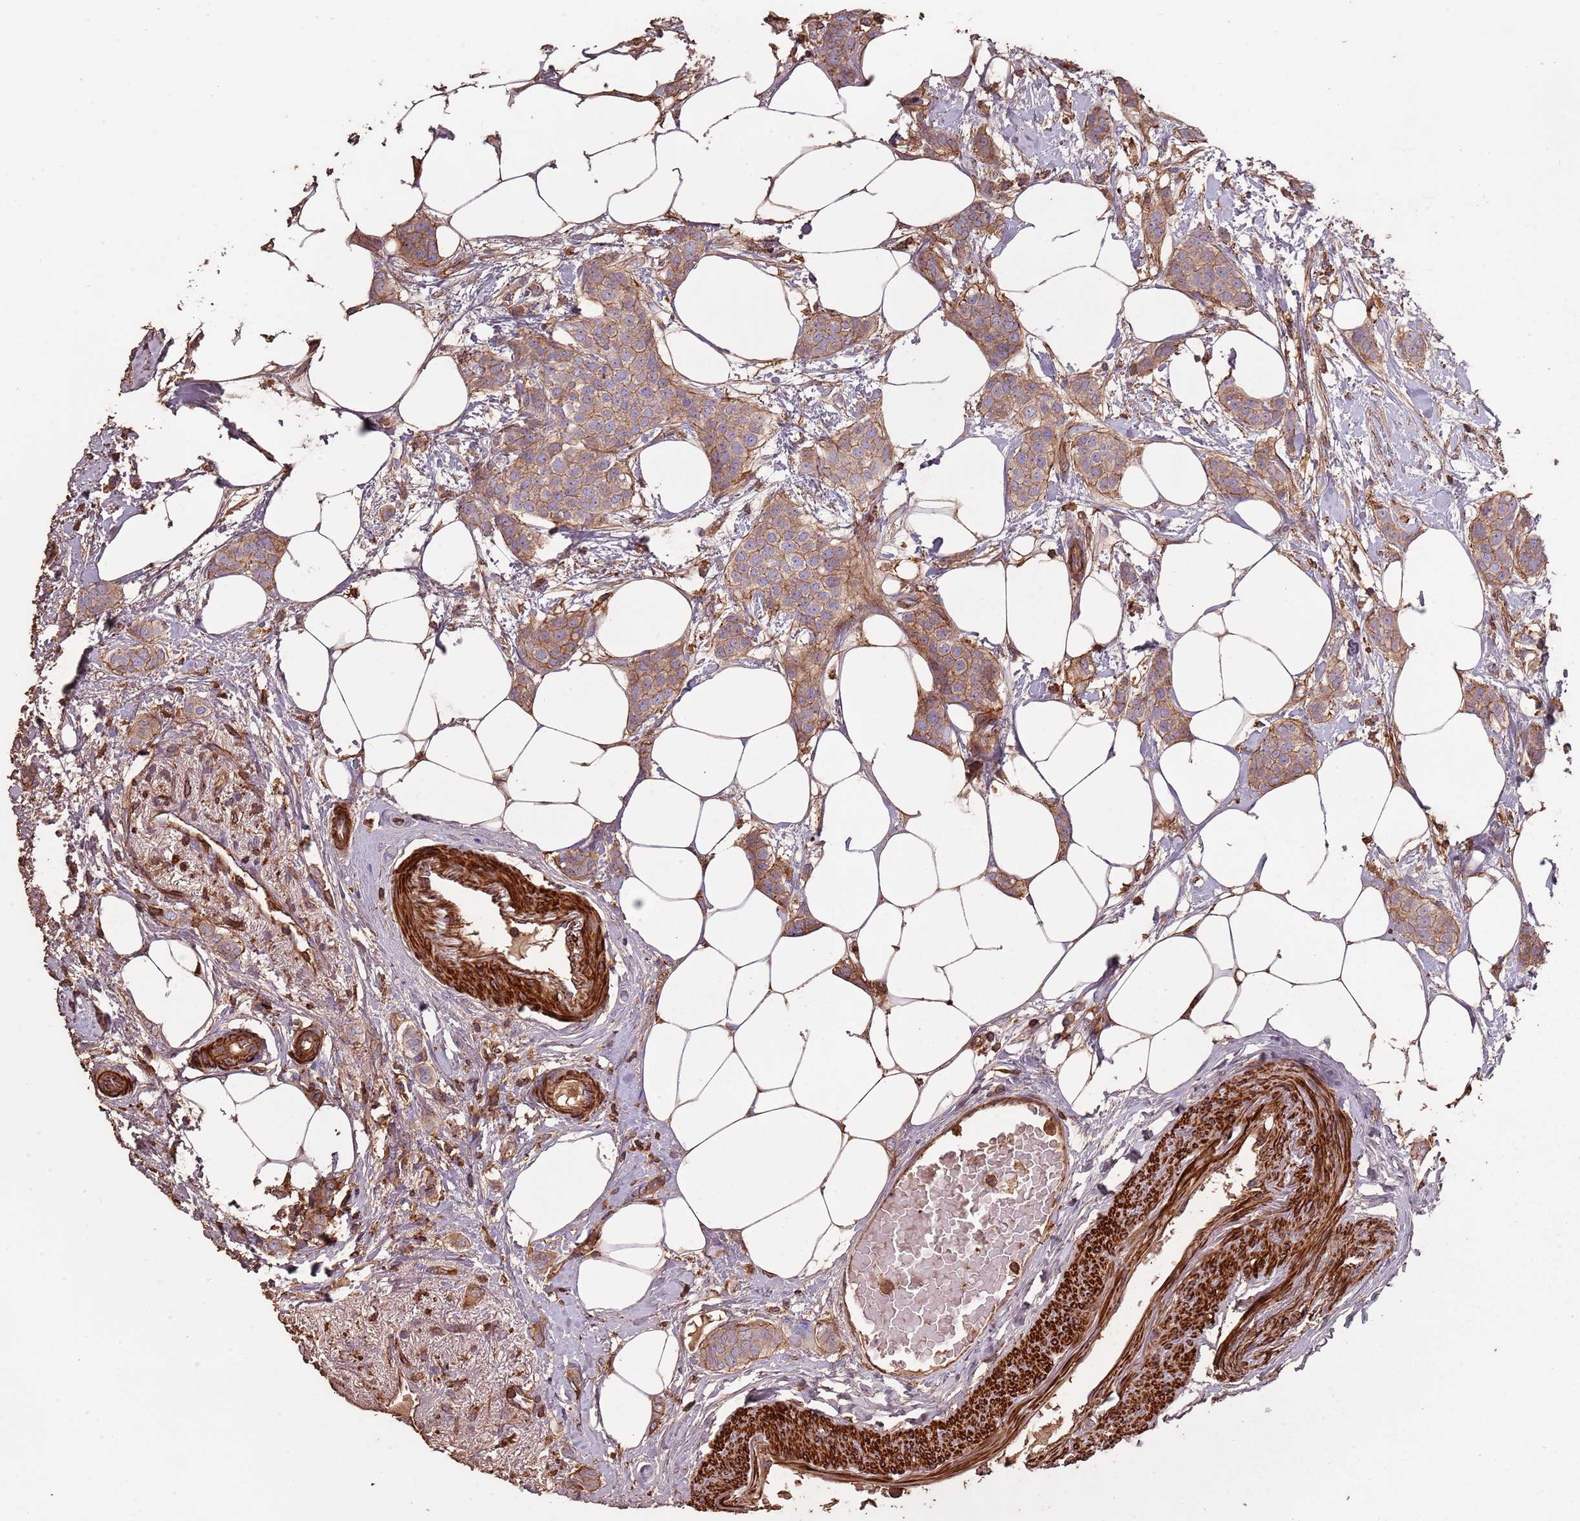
{"staining": {"intensity": "moderate", "quantity": "25%-75%", "location": "cytoplasmic/membranous"}, "tissue": "breast cancer", "cell_type": "Tumor cells", "image_type": "cancer", "snomed": [{"axis": "morphology", "description": "Duct carcinoma"}, {"axis": "topography", "description": "Breast"}], "caption": "Immunohistochemistry photomicrograph of human breast cancer (infiltrating ductal carcinoma) stained for a protein (brown), which exhibits medium levels of moderate cytoplasmic/membranous positivity in approximately 25%-75% of tumor cells.", "gene": "FECH", "patient": {"sex": "female", "age": 72}}